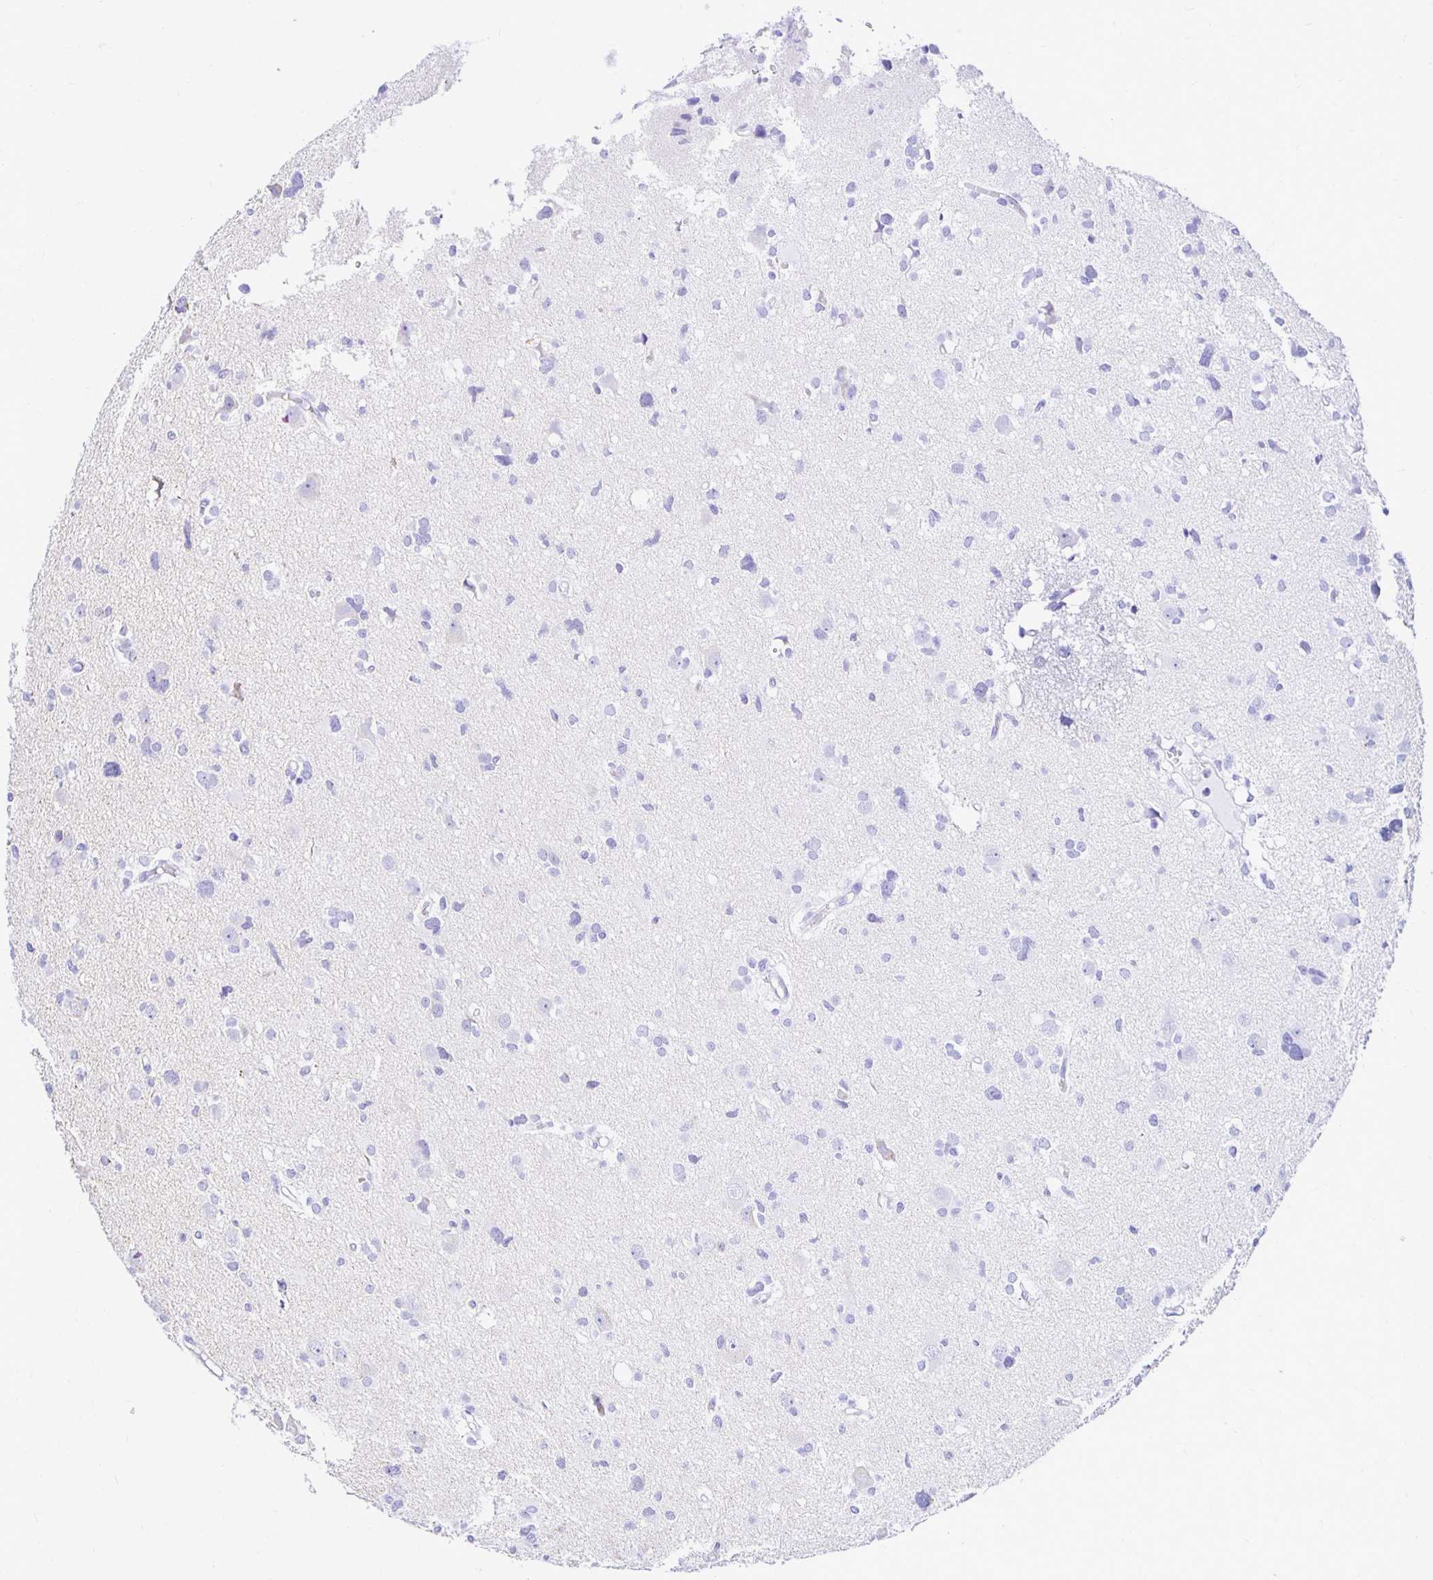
{"staining": {"intensity": "negative", "quantity": "none", "location": "none"}, "tissue": "glioma", "cell_type": "Tumor cells", "image_type": "cancer", "snomed": [{"axis": "morphology", "description": "Glioma, malignant, High grade"}, {"axis": "topography", "description": "Brain"}], "caption": "DAB (3,3'-diaminobenzidine) immunohistochemical staining of human malignant glioma (high-grade) shows no significant expression in tumor cells.", "gene": "PLAAT2", "patient": {"sex": "male", "age": 23}}